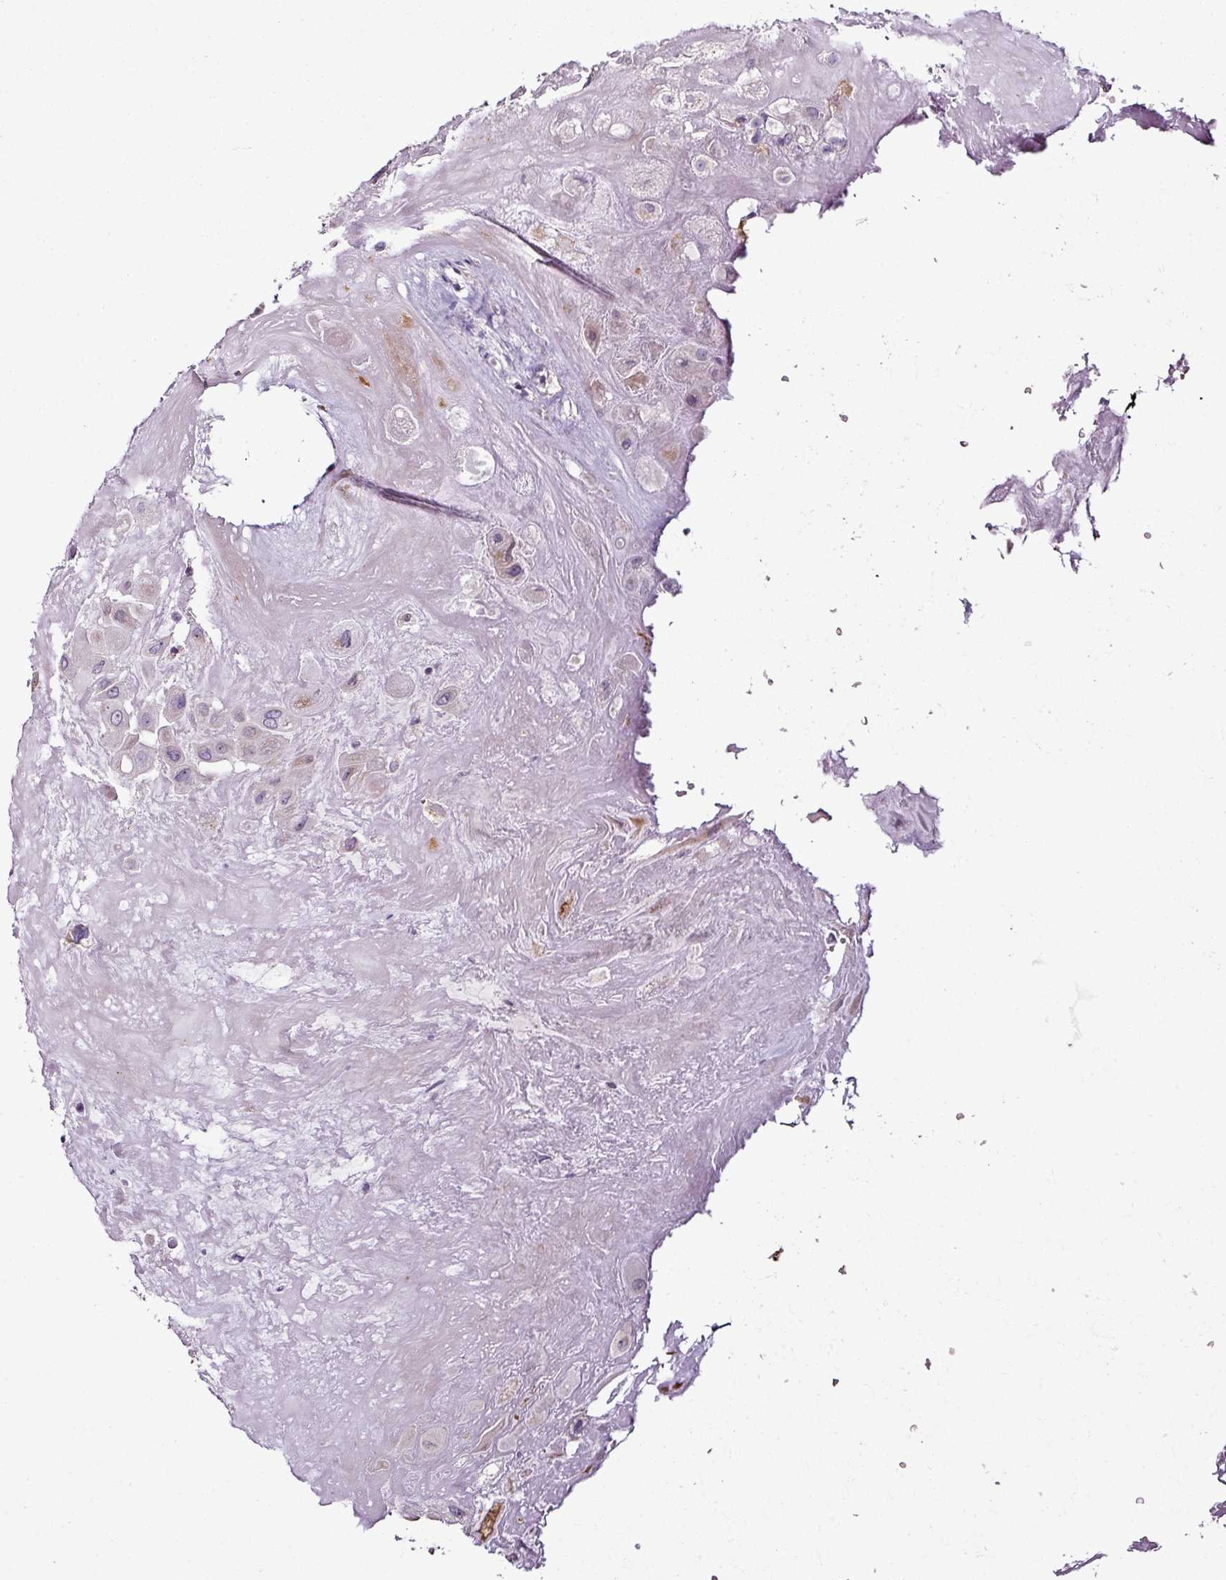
{"staining": {"intensity": "negative", "quantity": "none", "location": "none"}, "tissue": "placenta", "cell_type": "Decidual cells", "image_type": "normal", "snomed": [{"axis": "morphology", "description": "Normal tissue, NOS"}, {"axis": "topography", "description": "Placenta"}], "caption": "IHC of unremarkable placenta displays no staining in decidual cells. Brightfield microscopy of immunohistochemistry (IHC) stained with DAB (brown) and hematoxylin (blue), captured at high magnification.", "gene": "DPAGT1", "patient": {"sex": "female", "age": 32}}